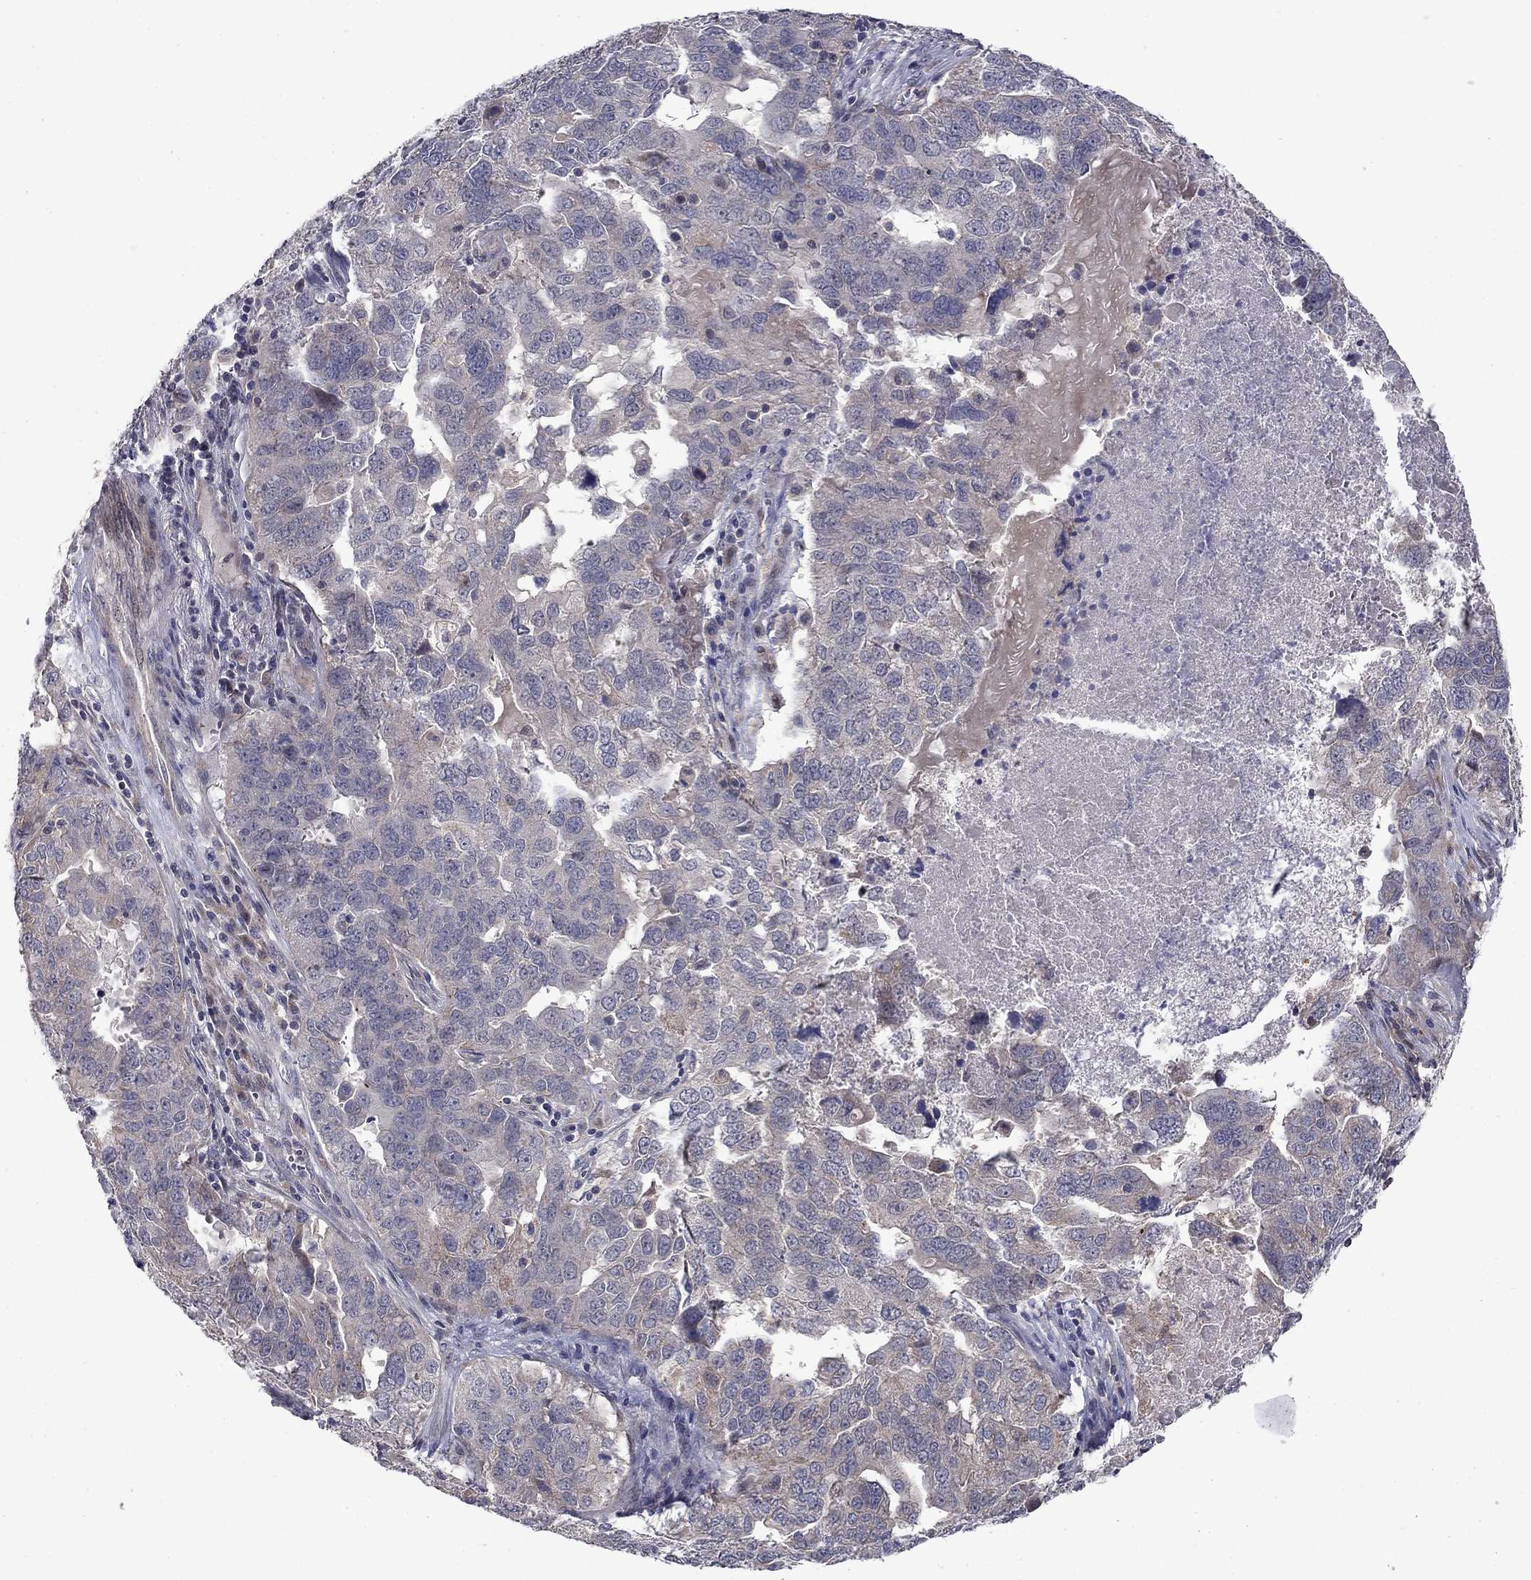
{"staining": {"intensity": "negative", "quantity": "none", "location": "none"}, "tissue": "ovarian cancer", "cell_type": "Tumor cells", "image_type": "cancer", "snomed": [{"axis": "morphology", "description": "Carcinoma, endometroid"}, {"axis": "topography", "description": "Soft tissue"}, {"axis": "topography", "description": "Ovary"}], "caption": "The micrograph exhibits no significant expression in tumor cells of ovarian endometroid carcinoma. Nuclei are stained in blue.", "gene": "FAM3B", "patient": {"sex": "female", "age": 52}}